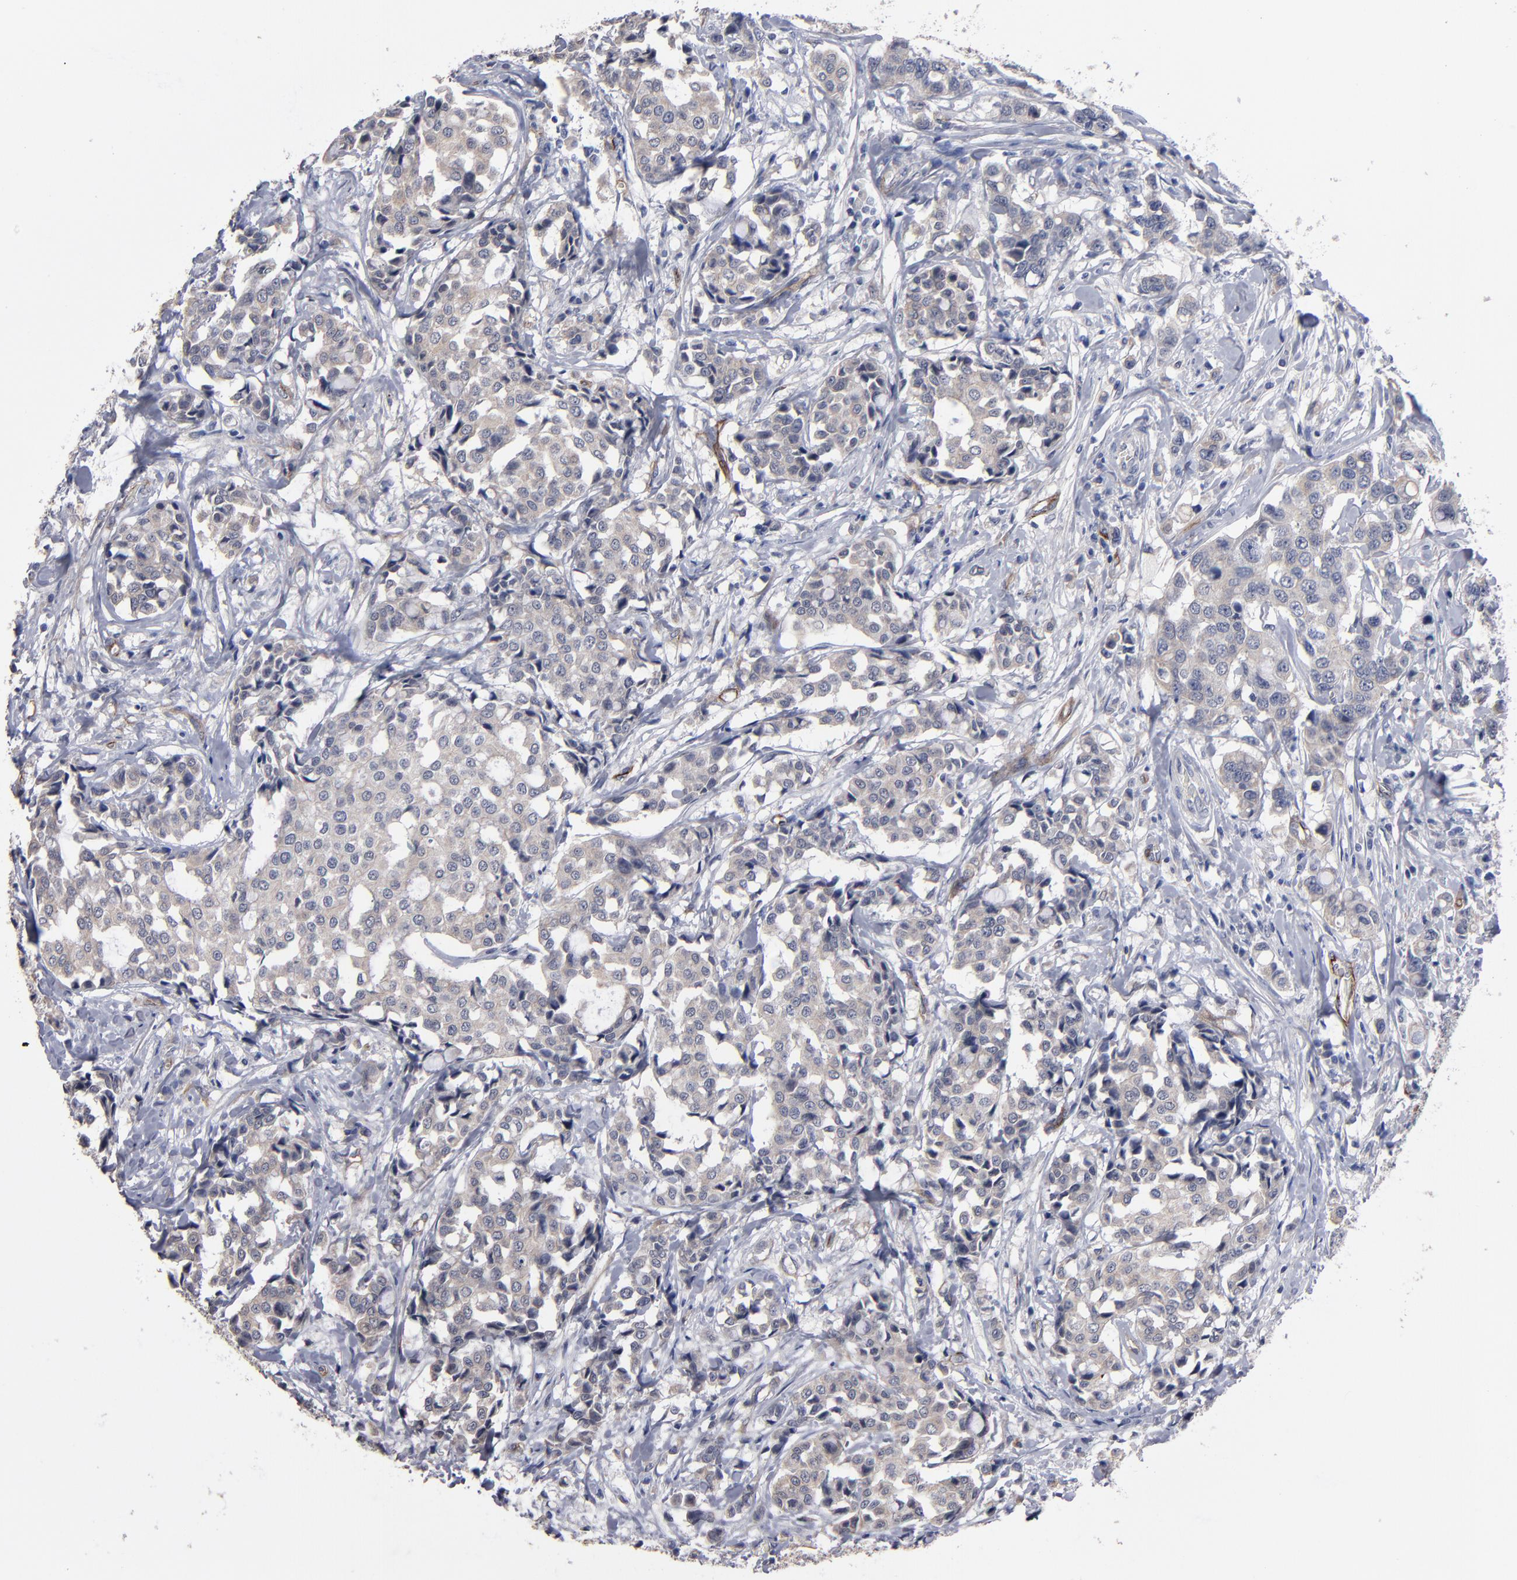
{"staining": {"intensity": "weak", "quantity": ">75%", "location": "cytoplasmic/membranous"}, "tissue": "breast cancer", "cell_type": "Tumor cells", "image_type": "cancer", "snomed": [{"axis": "morphology", "description": "Duct carcinoma"}, {"axis": "topography", "description": "Breast"}], "caption": "Tumor cells demonstrate low levels of weak cytoplasmic/membranous positivity in approximately >75% of cells in infiltrating ductal carcinoma (breast). The staining was performed using DAB (3,3'-diaminobenzidine), with brown indicating positive protein expression. Nuclei are stained blue with hematoxylin.", "gene": "ZNF175", "patient": {"sex": "female", "age": 27}}